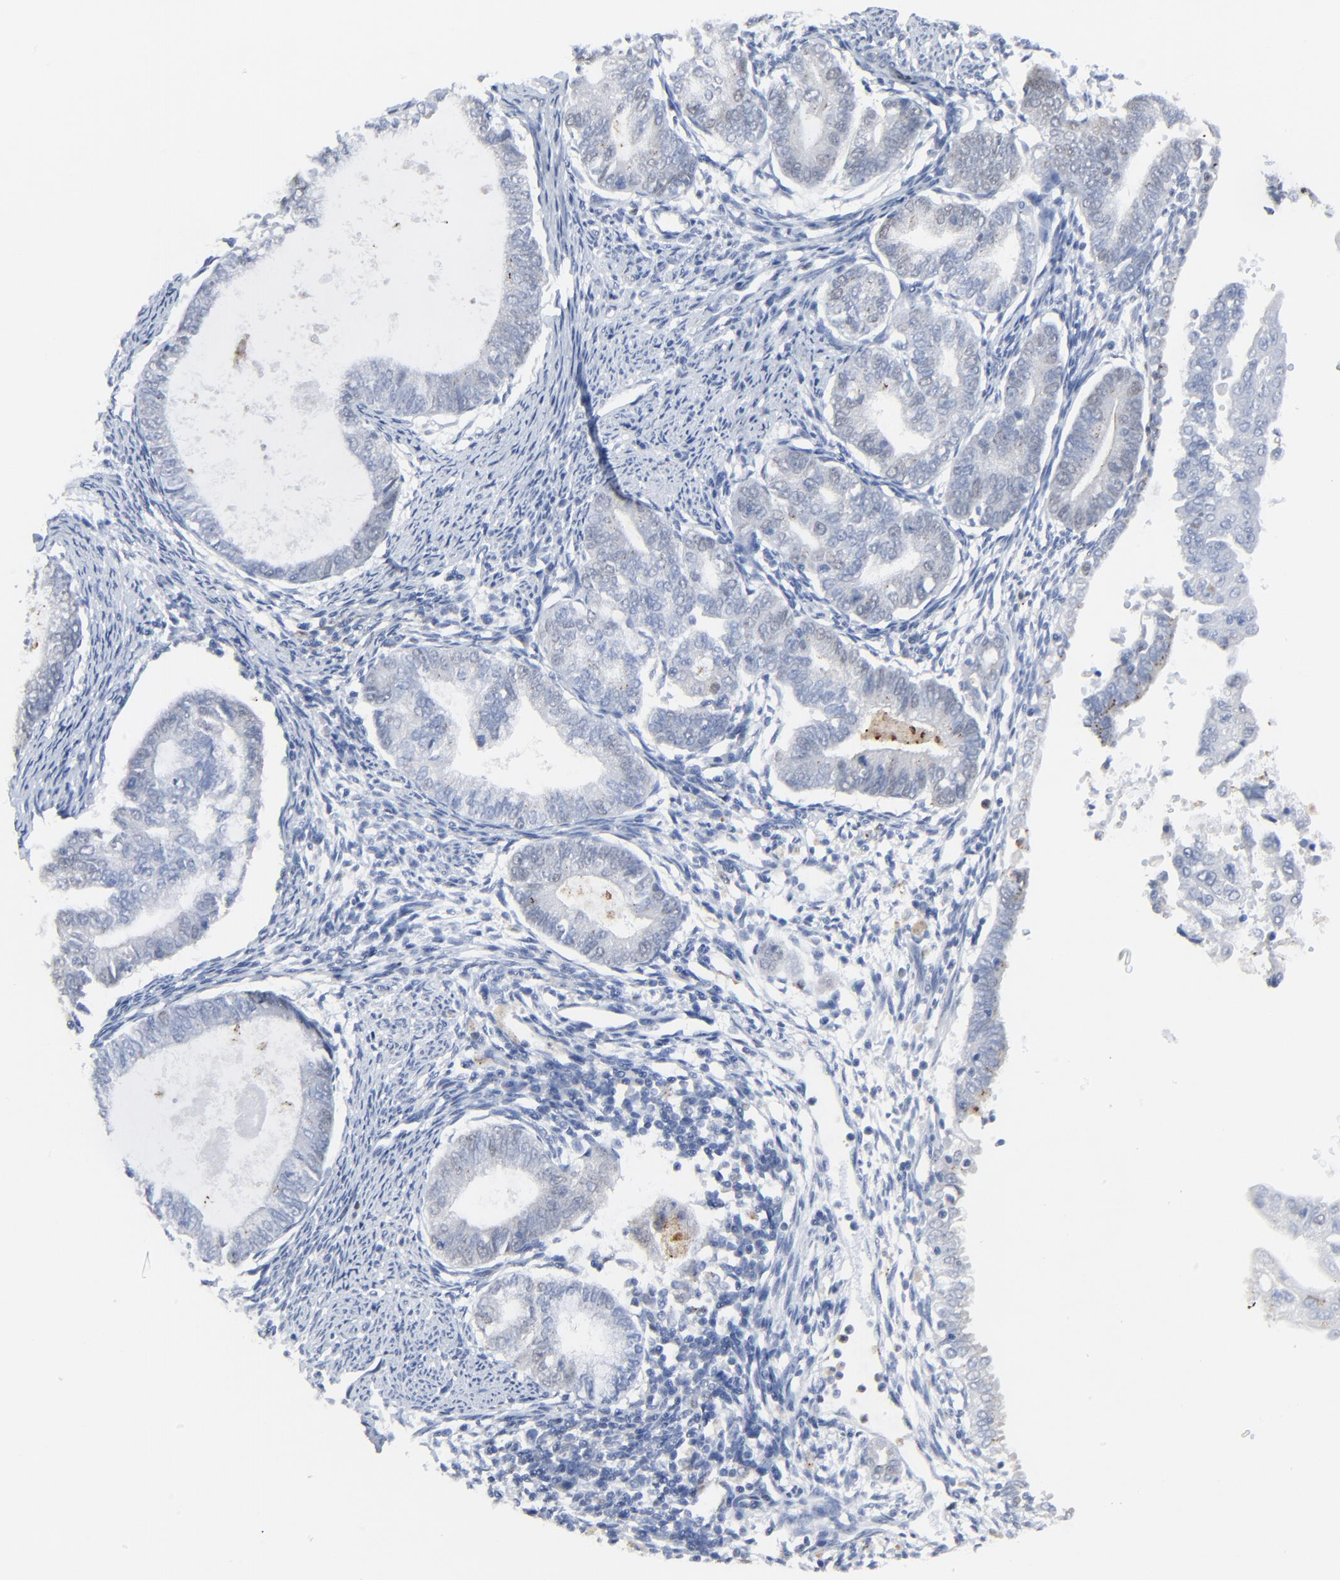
{"staining": {"intensity": "weak", "quantity": "<25%", "location": "nuclear"}, "tissue": "endometrial cancer", "cell_type": "Tumor cells", "image_type": "cancer", "snomed": [{"axis": "morphology", "description": "Adenocarcinoma, NOS"}, {"axis": "topography", "description": "Endometrium"}], "caption": "IHC of human endometrial adenocarcinoma displays no expression in tumor cells.", "gene": "BIRC3", "patient": {"sex": "female", "age": 63}}